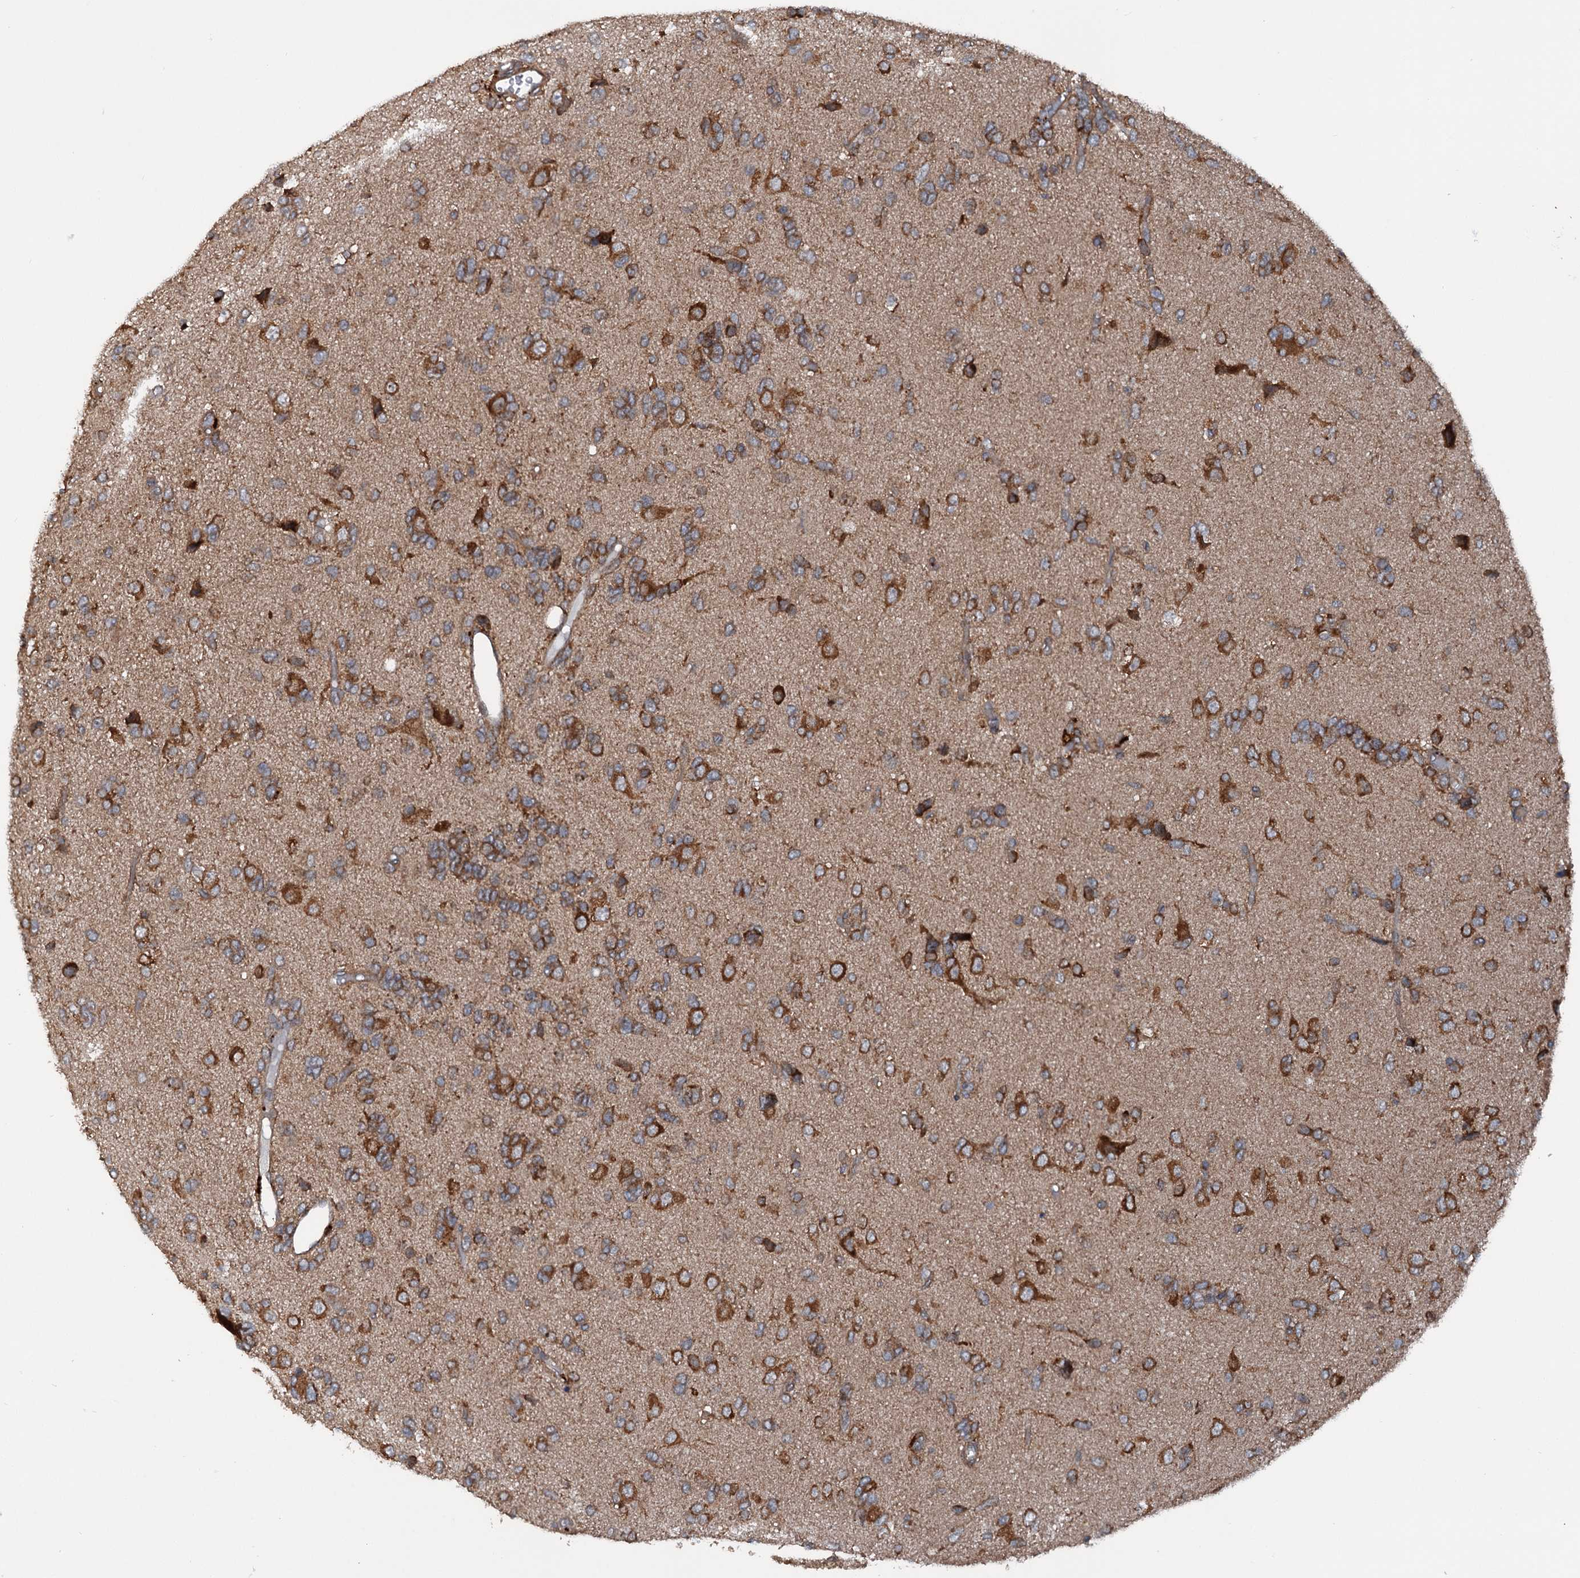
{"staining": {"intensity": "moderate", "quantity": "25%-75%", "location": "cytoplasmic/membranous"}, "tissue": "glioma", "cell_type": "Tumor cells", "image_type": "cancer", "snomed": [{"axis": "morphology", "description": "Glioma, malignant, High grade"}, {"axis": "topography", "description": "Brain"}], "caption": "Approximately 25%-75% of tumor cells in human glioma show moderate cytoplasmic/membranous protein positivity as visualized by brown immunohistochemical staining.", "gene": "RNF214", "patient": {"sex": "female", "age": 59}}